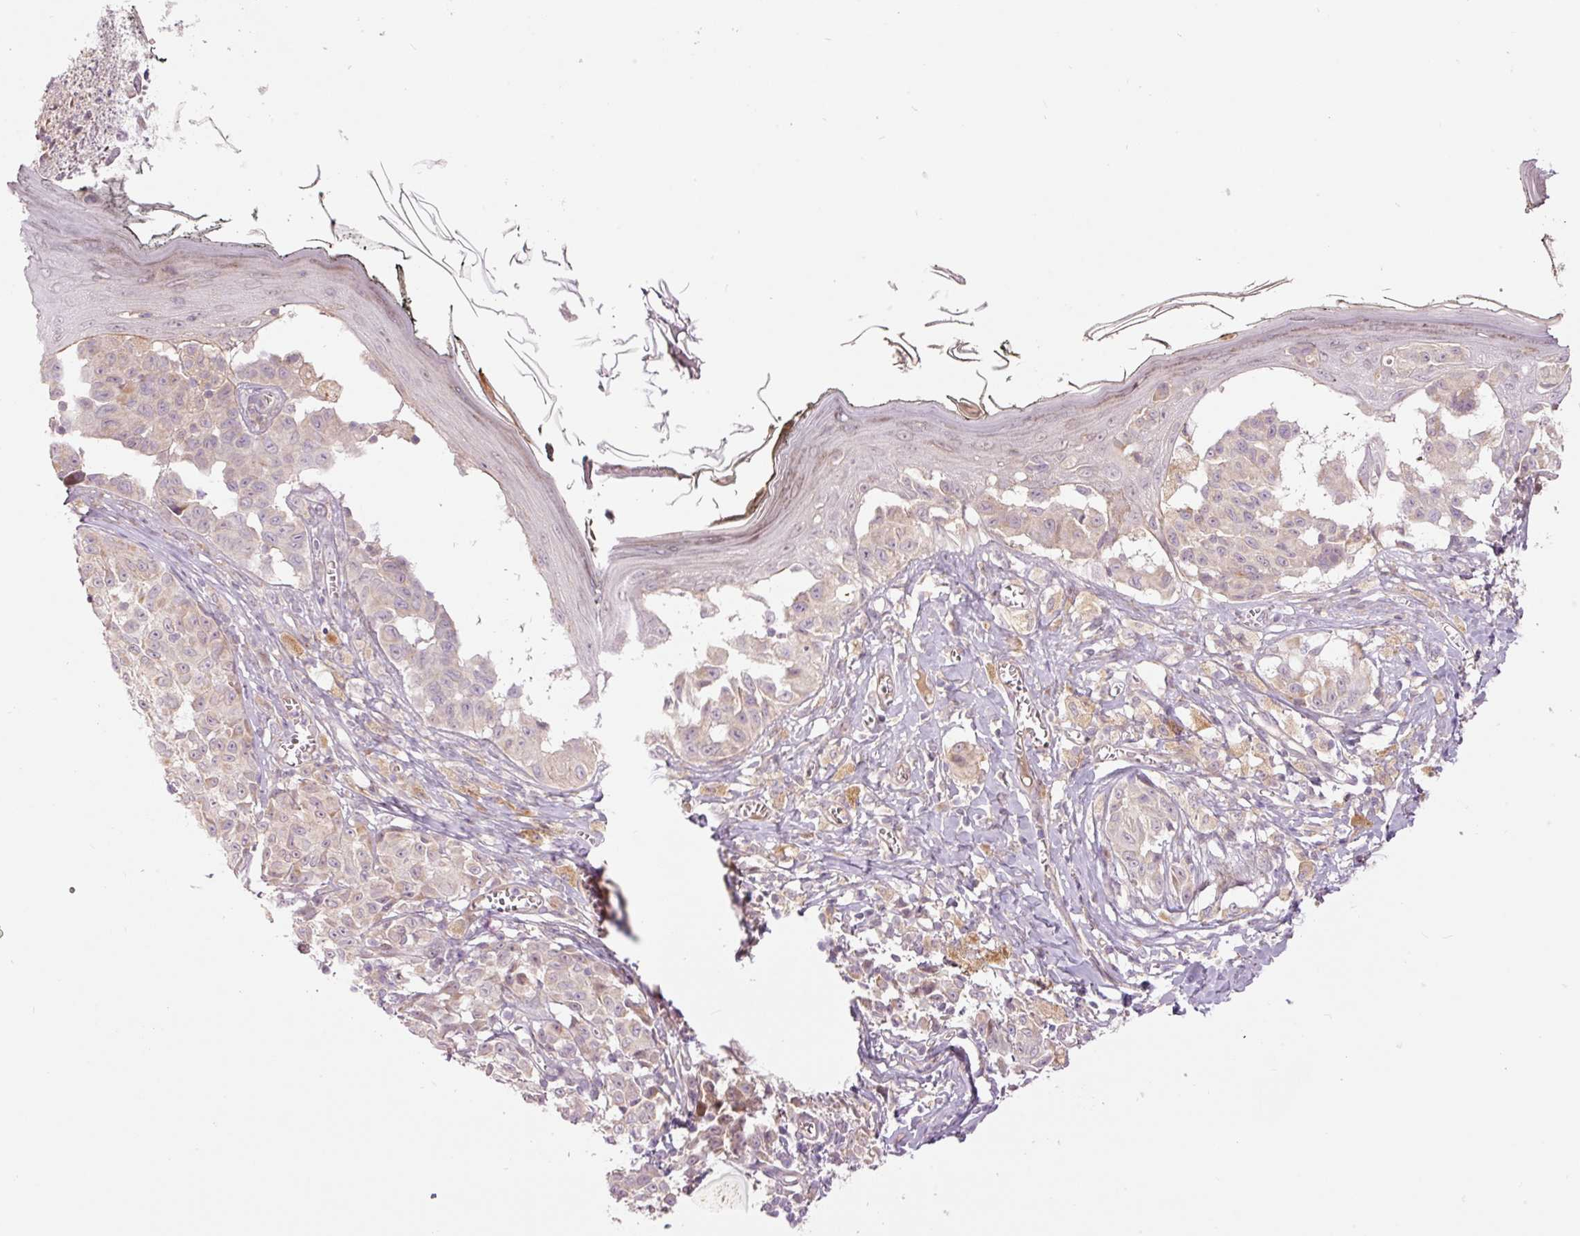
{"staining": {"intensity": "weak", "quantity": "25%-75%", "location": "cytoplasmic/membranous"}, "tissue": "melanoma", "cell_type": "Tumor cells", "image_type": "cancer", "snomed": [{"axis": "morphology", "description": "Malignant melanoma, NOS"}, {"axis": "topography", "description": "Skin"}], "caption": "This is a histology image of IHC staining of malignant melanoma, which shows weak staining in the cytoplasmic/membranous of tumor cells.", "gene": "SLC29A3", "patient": {"sex": "female", "age": 43}}